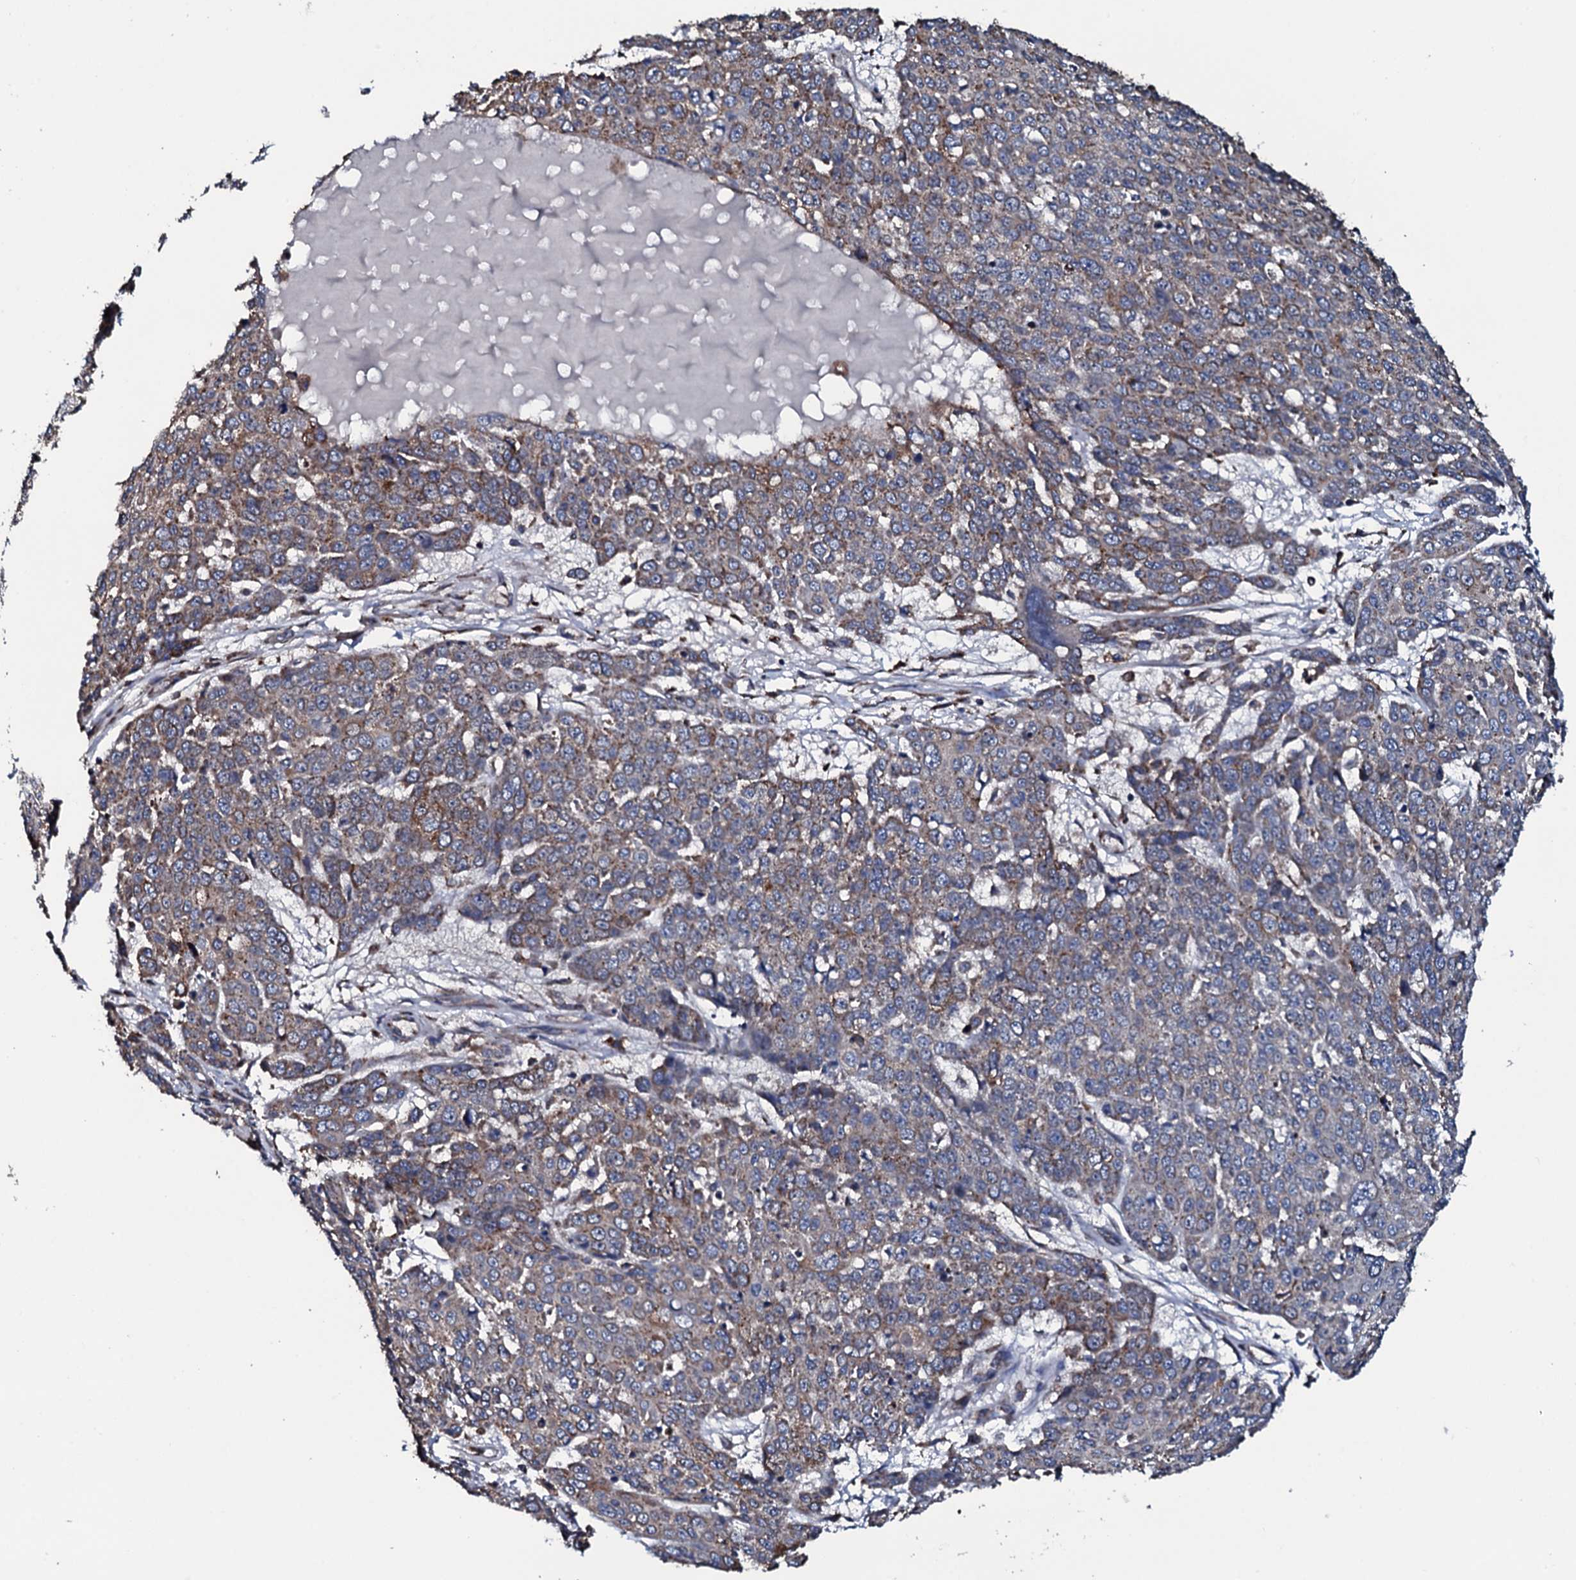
{"staining": {"intensity": "weak", "quantity": "25%-75%", "location": "cytoplasmic/membranous"}, "tissue": "skin cancer", "cell_type": "Tumor cells", "image_type": "cancer", "snomed": [{"axis": "morphology", "description": "Squamous cell carcinoma, NOS"}, {"axis": "topography", "description": "Skin"}], "caption": "Tumor cells show low levels of weak cytoplasmic/membranous expression in approximately 25%-75% of cells in squamous cell carcinoma (skin).", "gene": "RAB12", "patient": {"sex": "male", "age": 71}}